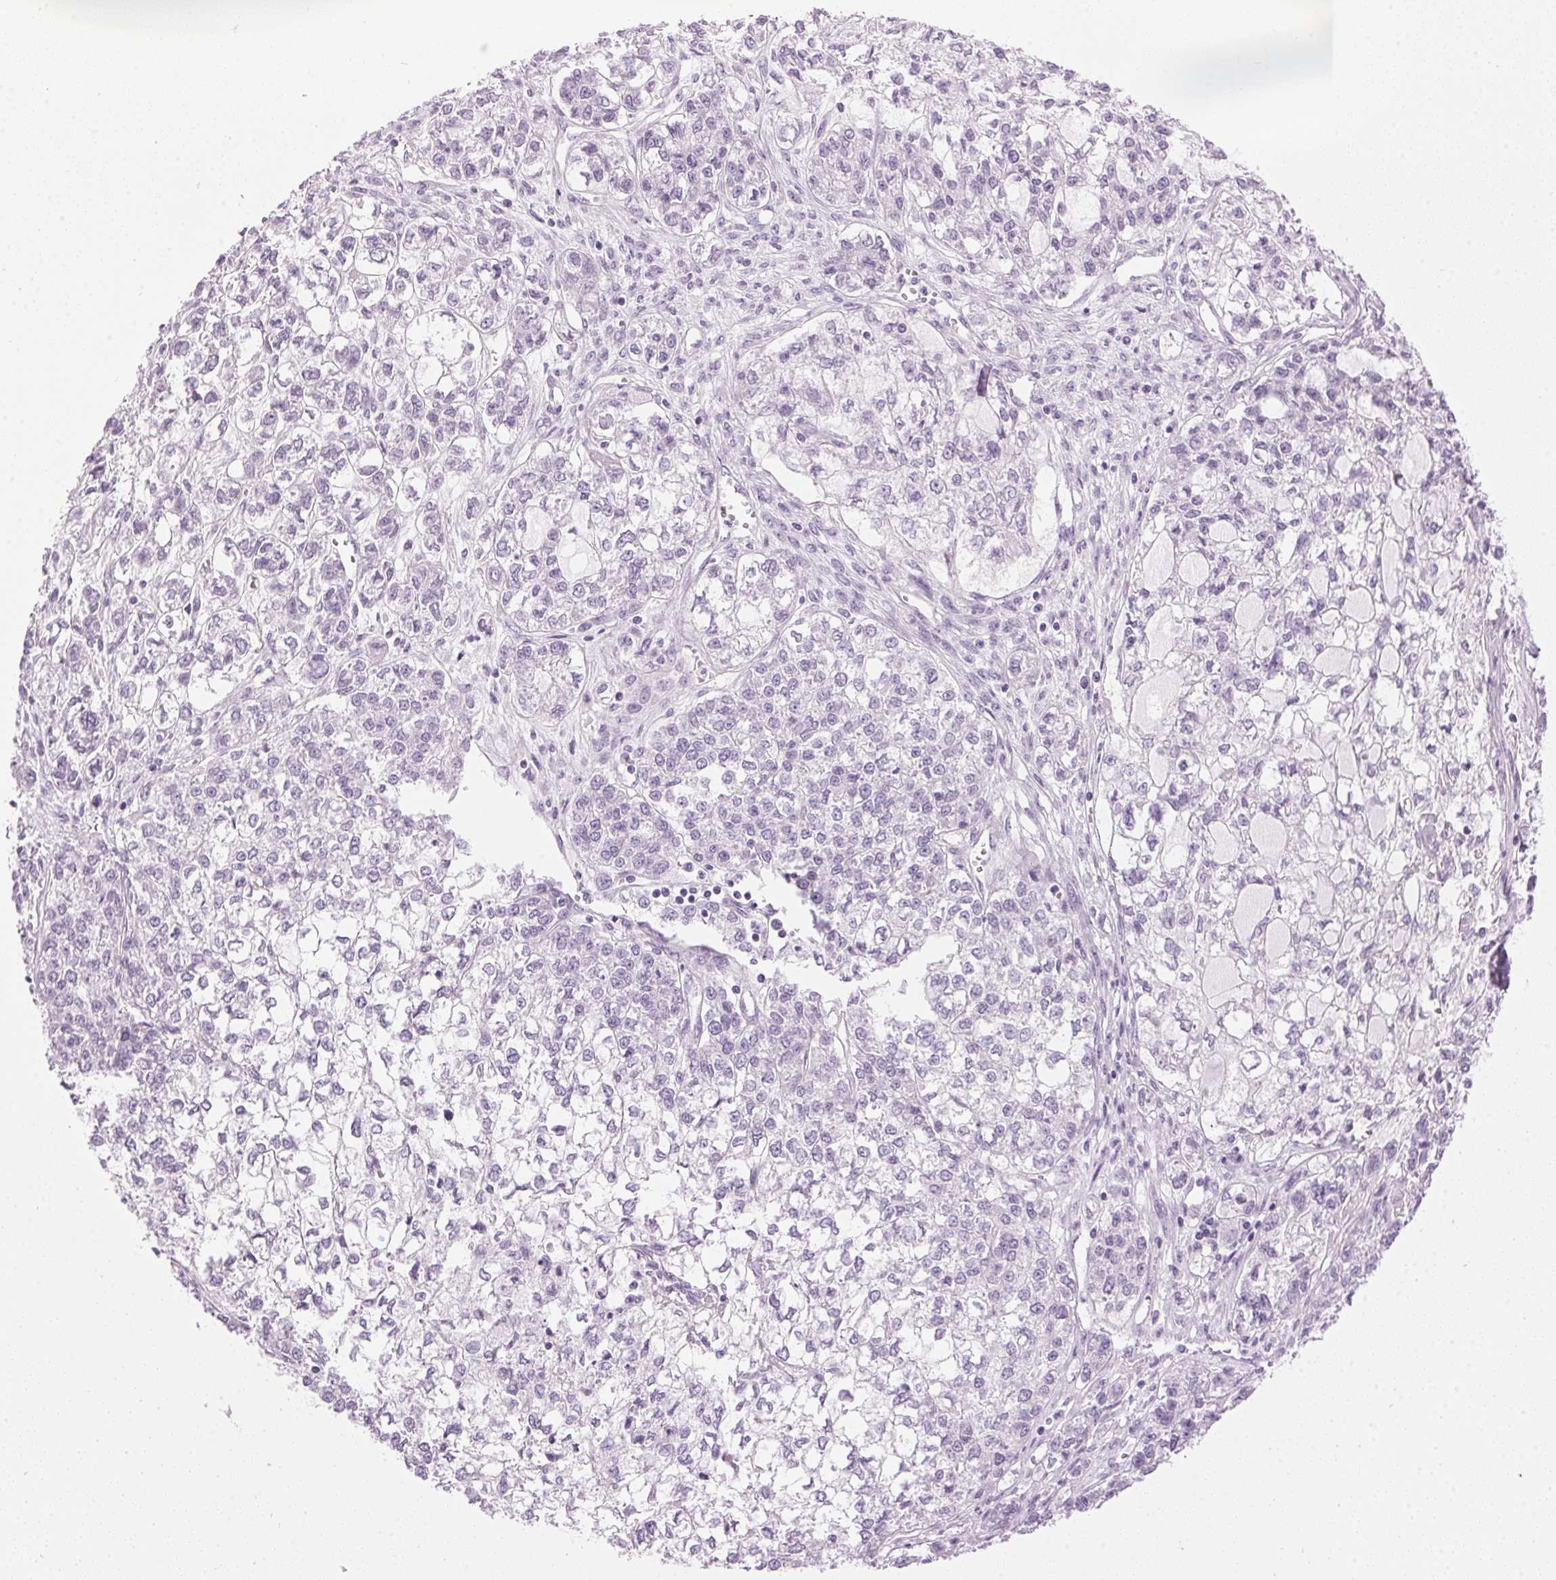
{"staining": {"intensity": "negative", "quantity": "none", "location": "none"}, "tissue": "ovarian cancer", "cell_type": "Tumor cells", "image_type": "cancer", "snomed": [{"axis": "morphology", "description": "Carcinoma, endometroid"}, {"axis": "topography", "description": "Ovary"}], "caption": "A photomicrograph of endometroid carcinoma (ovarian) stained for a protein demonstrates no brown staining in tumor cells. (Stains: DAB immunohistochemistry (IHC) with hematoxylin counter stain, Microscopy: brightfield microscopy at high magnification).", "gene": "SP7", "patient": {"sex": "female", "age": 64}}